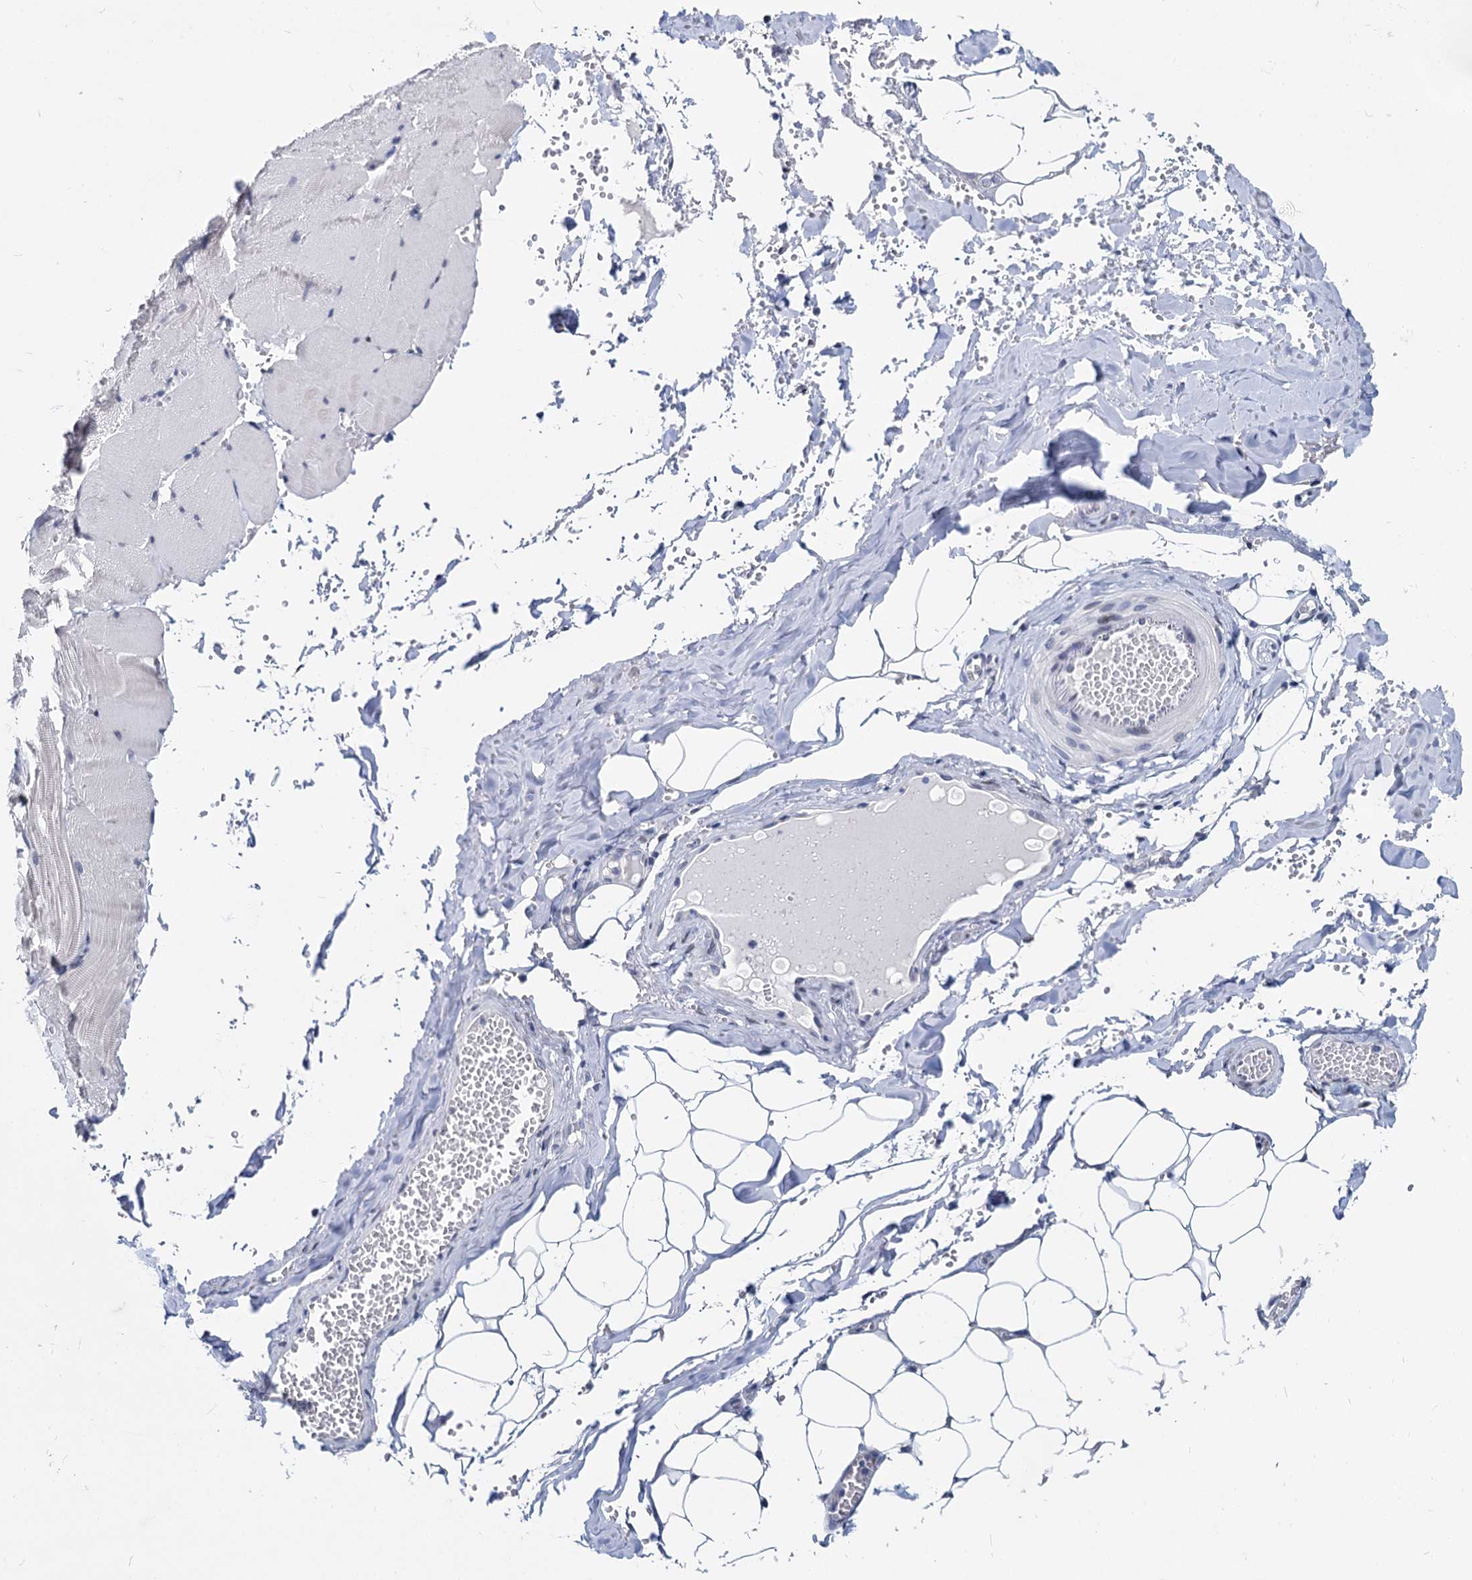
{"staining": {"intensity": "negative", "quantity": "none", "location": "none"}, "tissue": "adipose tissue", "cell_type": "Adipocytes", "image_type": "normal", "snomed": [{"axis": "morphology", "description": "Normal tissue, NOS"}, {"axis": "topography", "description": "Skeletal muscle"}, {"axis": "topography", "description": "Peripheral nerve tissue"}], "caption": "DAB (3,3'-diaminobenzidine) immunohistochemical staining of unremarkable adipose tissue exhibits no significant positivity in adipocytes.", "gene": "MAGEA4", "patient": {"sex": "female", "age": 55}}